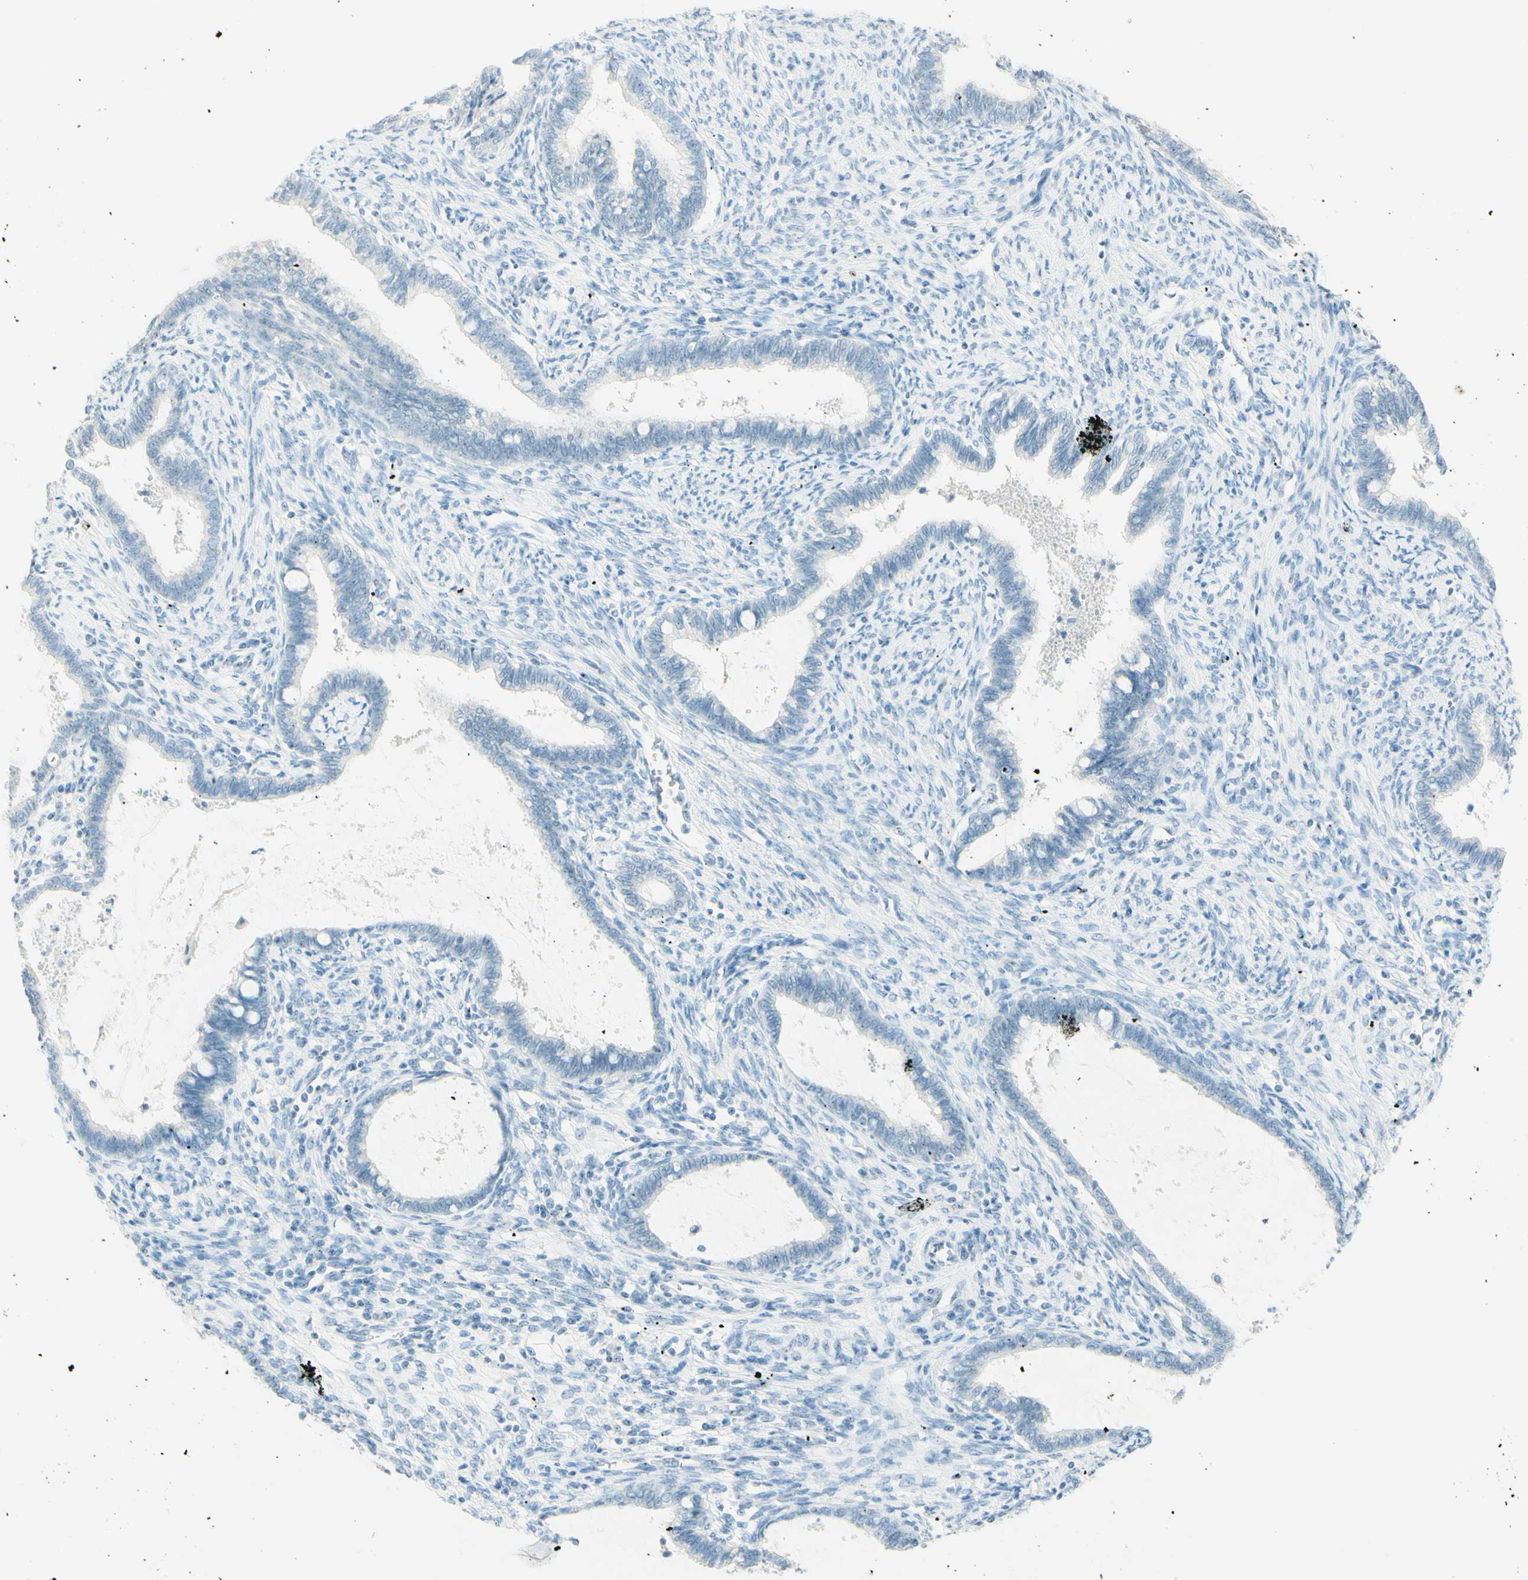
{"staining": {"intensity": "negative", "quantity": "none", "location": "none"}, "tissue": "cervical cancer", "cell_type": "Tumor cells", "image_type": "cancer", "snomed": [{"axis": "morphology", "description": "Adenocarcinoma, NOS"}, {"axis": "topography", "description": "Cervix"}], "caption": "Tumor cells are negative for protein expression in human cervical adenocarcinoma. (DAB (3,3'-diaminobenzidine) IHC visualized using brightfield microscopy, high magnification).", "gene": "FMR1NB", "patient": {"sex": "female", "age": 44}}